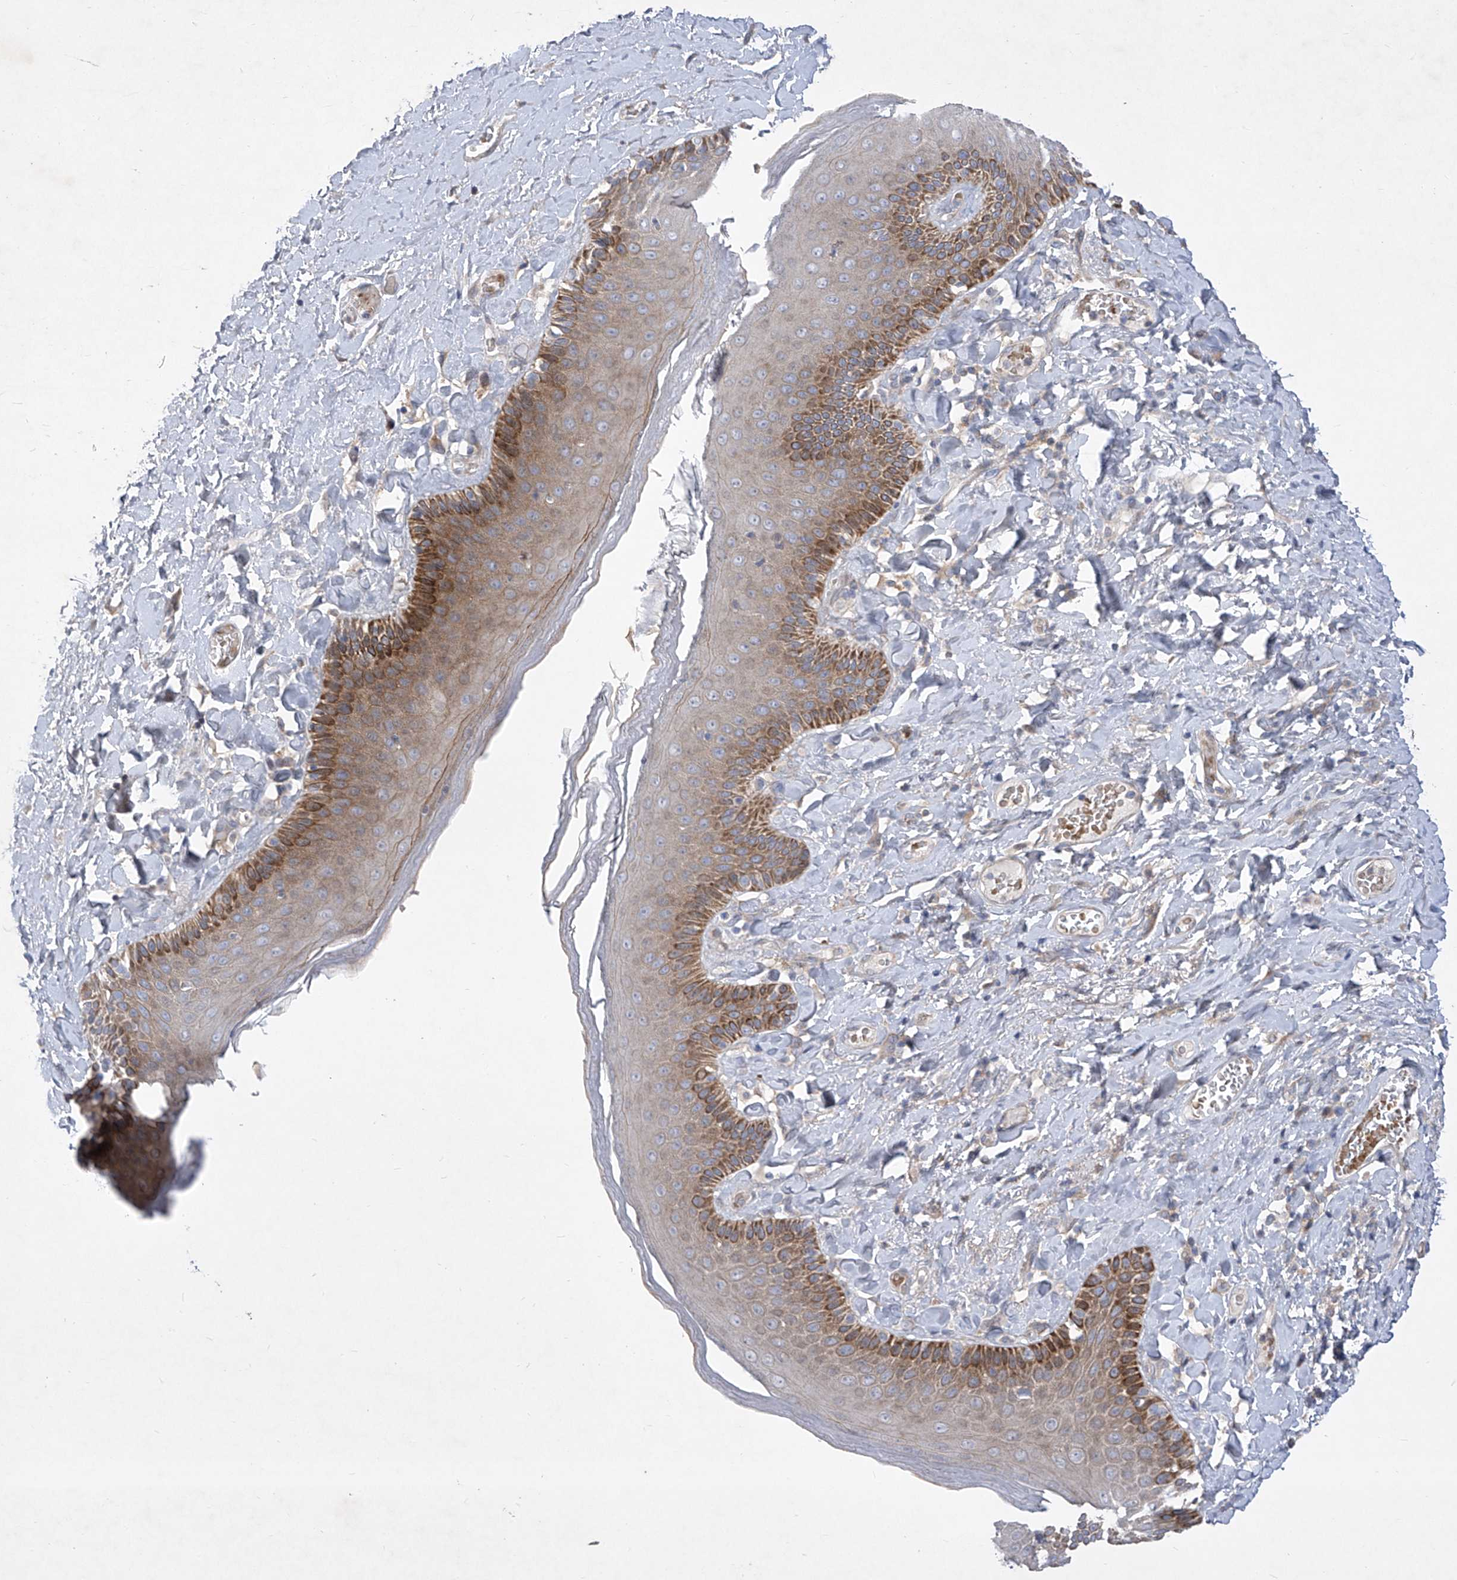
{"staining": {"intensity": "strong", "quantity": "25%-75%", "location": "cytoplasmic/membranous"}, "tissue": "skin", "cell_type": "Epidermal cells", "image_type": "normal", "snomed": [{"axis": "morphology", "description": "Normal tissue, NOS"}, {"axis": "topography", "description": "Anal"}], "caption": "This is a micrograph of IHC staining of unremarkable skin, which shows strong staining in the cytoplasmic/membranous of epidermal cells.", "gene": "COQ3", "patient": {"sex": "male", "age": 69}}